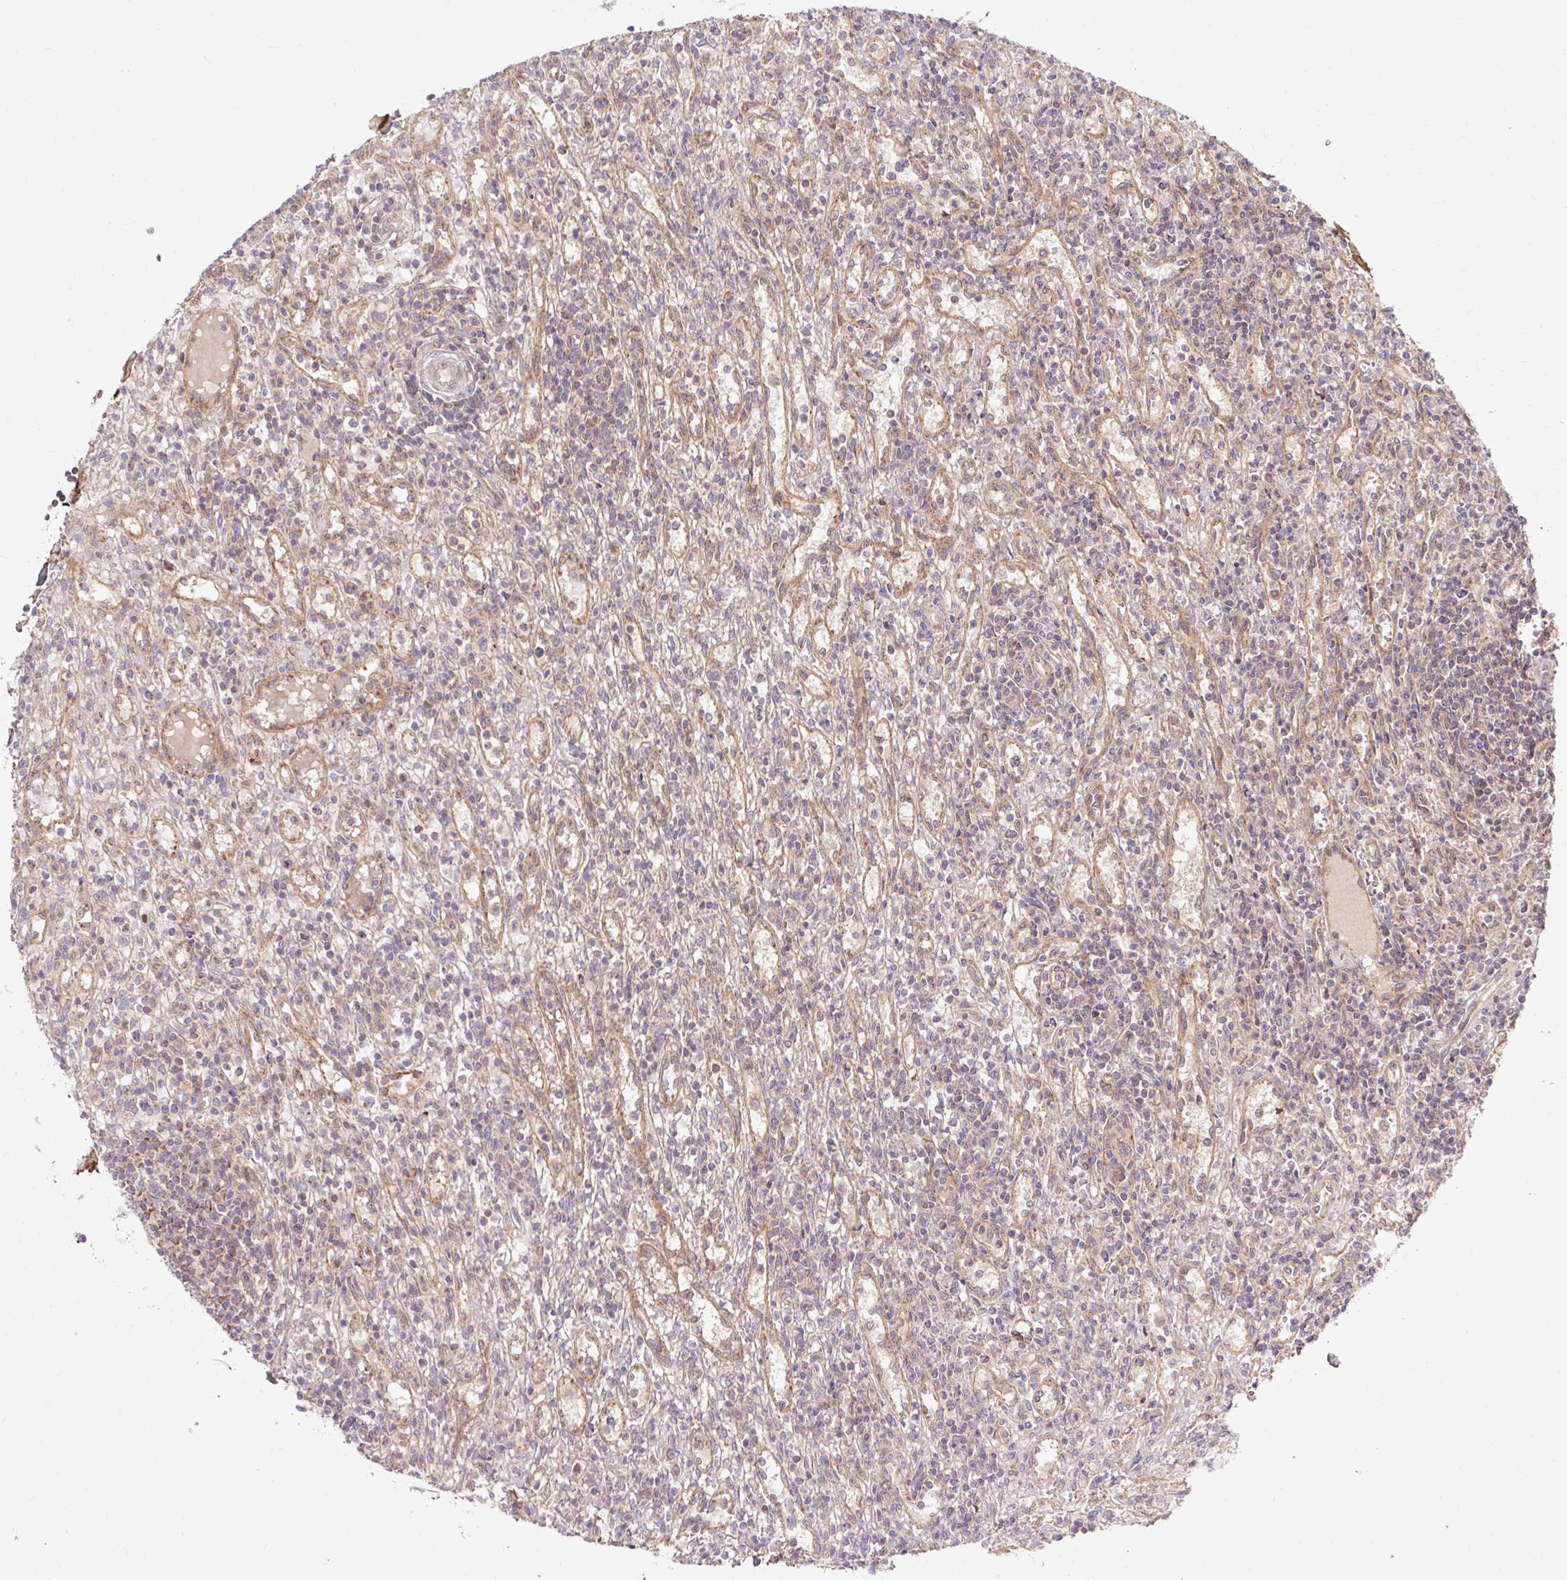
{"staining": {"intensity": "weak", "quantity": "25%-75%", "location": "cytoplasmic/membranous"}, "tissue": "lymphoma", "cell_type": "Tumor cells", "image_type": "cancer", "snomed": [{"axis": "morphology", "description": "Malignant lymphoma, non-Hodgkin's type, Low grade"}, {"axis": "topography", "description": "Spleen"}], "caption": "The image demonstrates a brown stain indicating the presence of a protein in the cytoplasmic/membranous of tumor cells in malignant lymphoma, non-Hodgkin's type (low-grade). (brown staining indicates protein expression, while blue staining denotes nuclei).", "gene": "TRIAP1", "patient": {"sex": "male", "age": 76}}